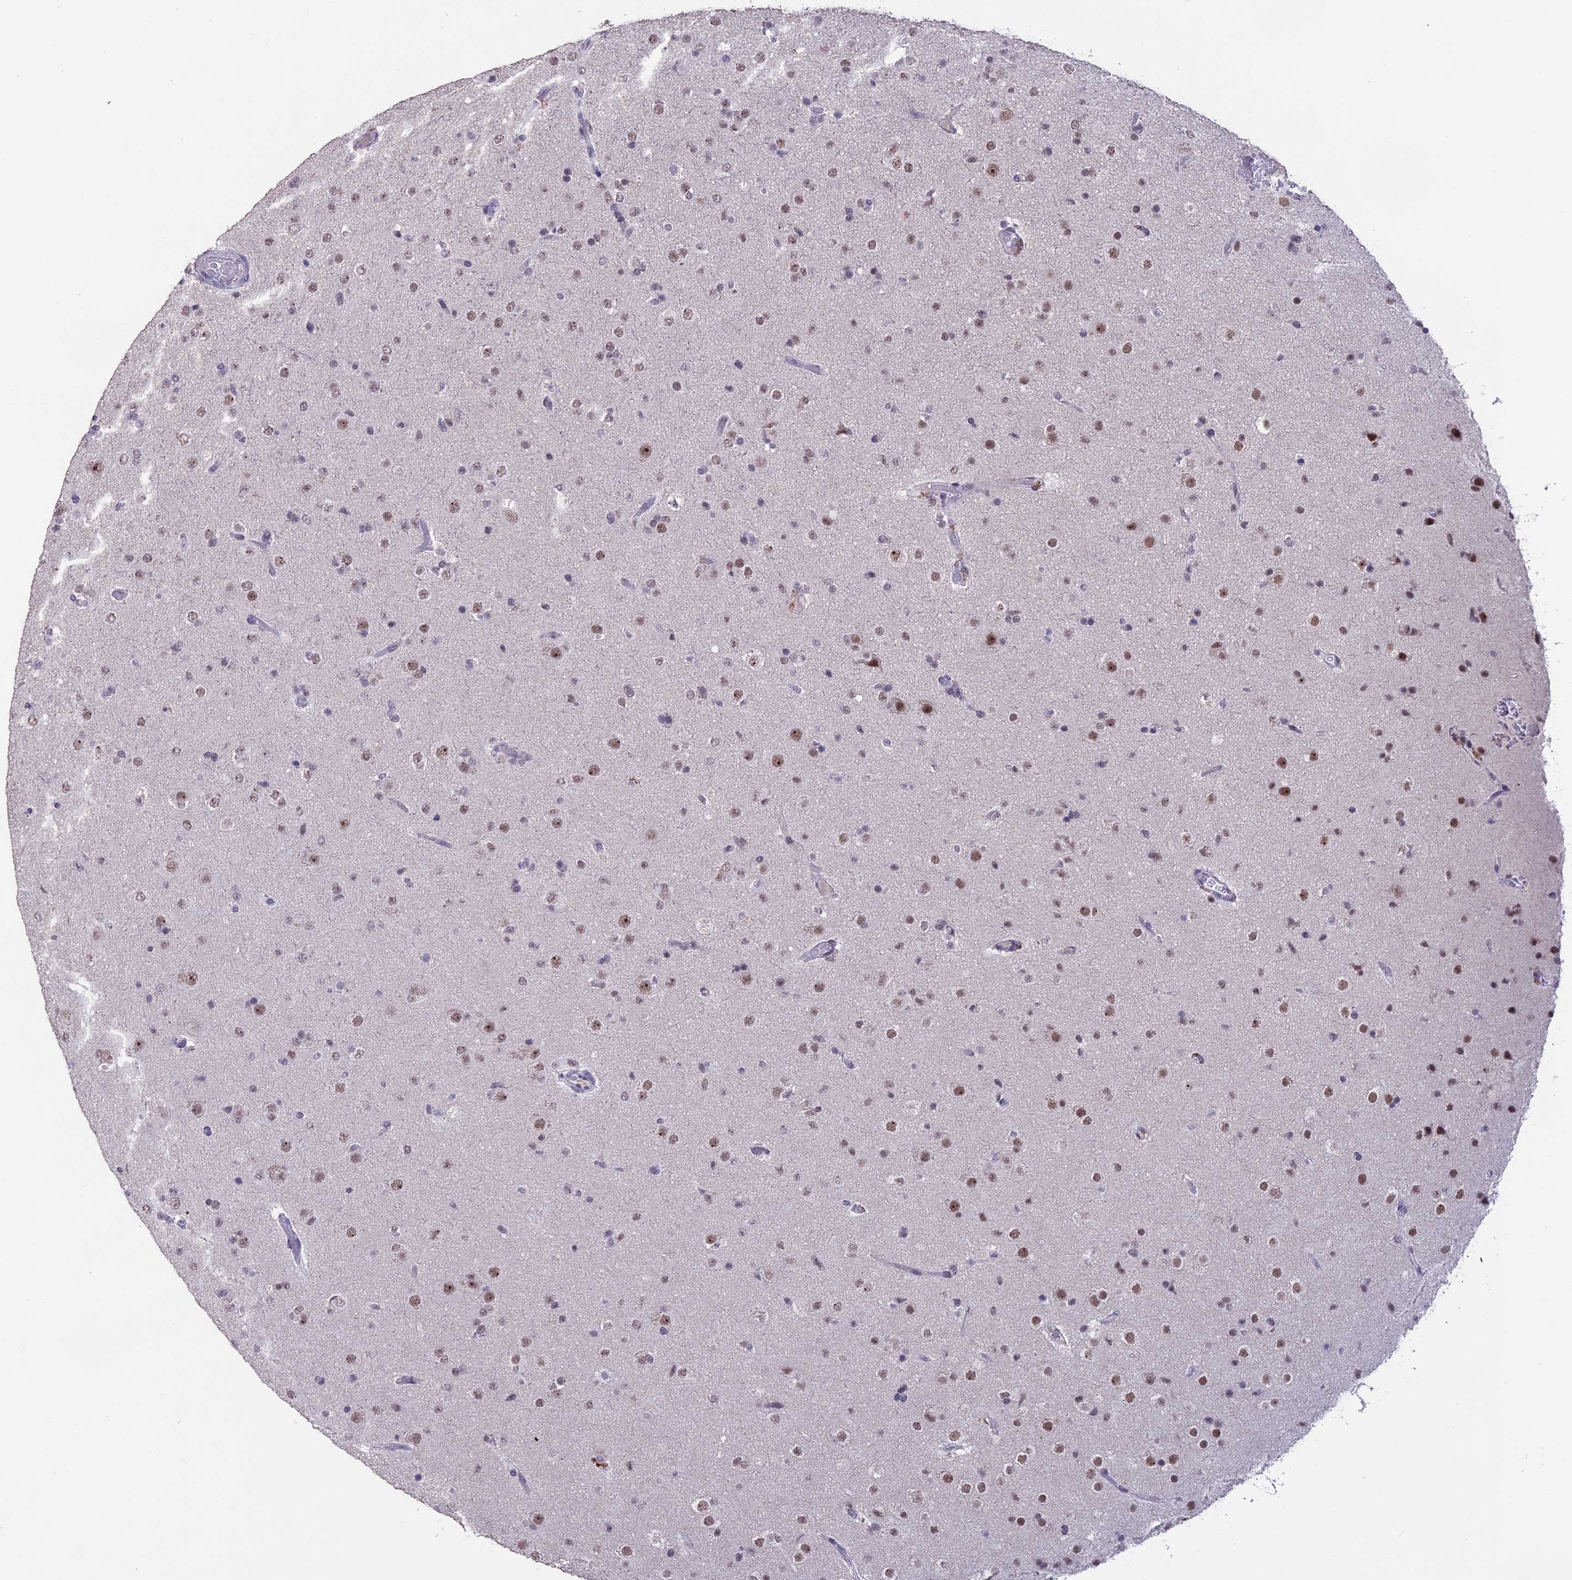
{"staining": {"intensity": "moderate", "quantity": "25%-75%", "location": "nuclear"}, "tissue": "glioma", "cell_type": "Tumor cells", "image_type": "cancer", "snomed": [{"axis": "morphology", "description": "Glioma, malignant, Low grade"}, {"axis": "topography", "description": "Brain"}], "caption": "This is an image of IHC staining of malignant glioma (low-grade), which shows moderate staining in the nuclear of tumor cells.", "gene": "SETD2", "patient": {"sex": "male", "age": 65}}